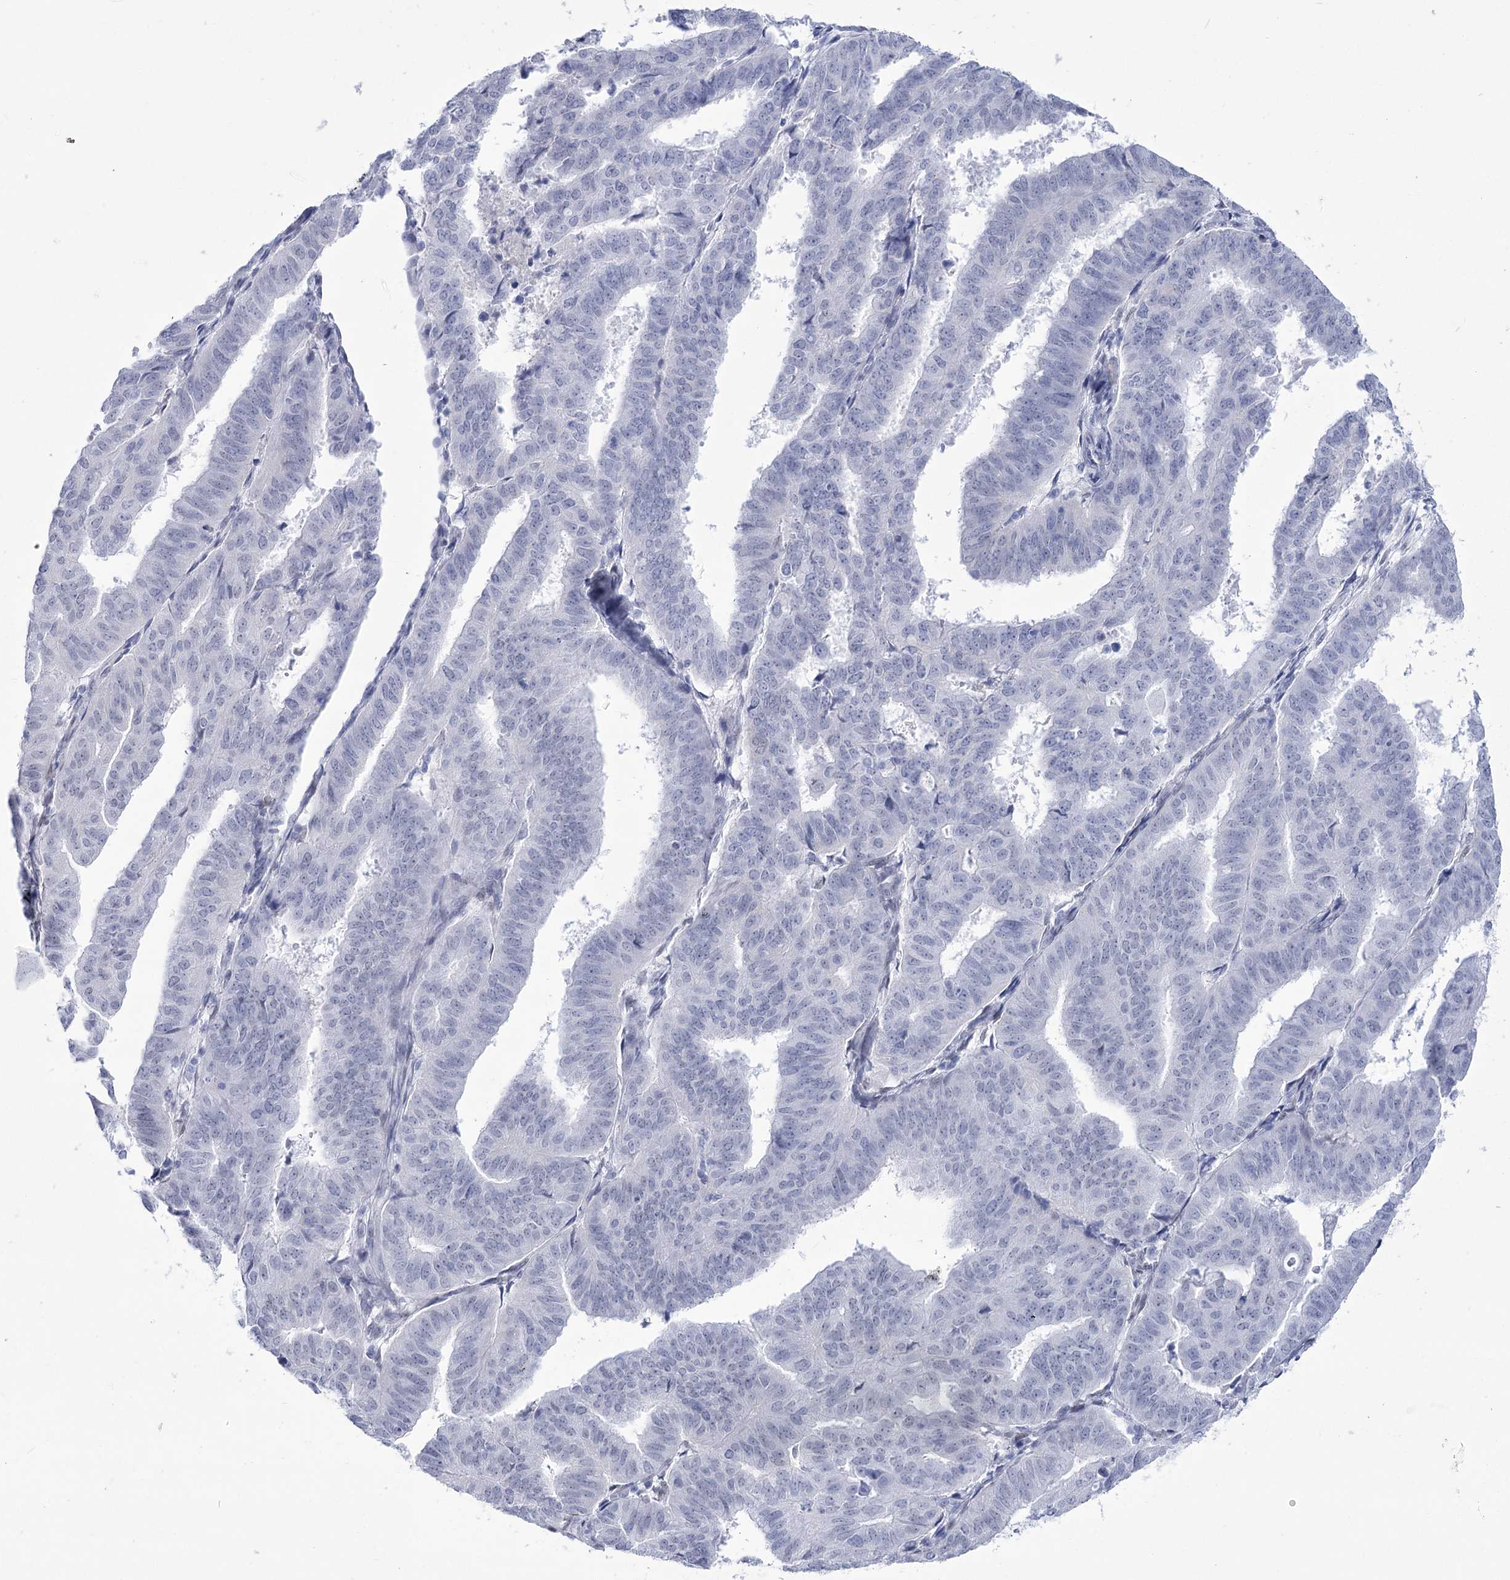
{"staining": {"intensity": "negative", "quantity": "none", "location": "none"}, "tissue": "endometrial cancer", "cell_type": "Tumor cells", "image_type": "cancer", "snomed": [{"axis": "morphology", "description": "Adenocarcinoma, NOS"}, {"axis": "topography", "description": "Uterus"}], "caption": "Adenocarcinoma (endometrial) stained for a protein using IHC demonstrates no staining tumor cells.", "gene": "HORMAD1", "patient": {"sex": "female", "age": 77}}